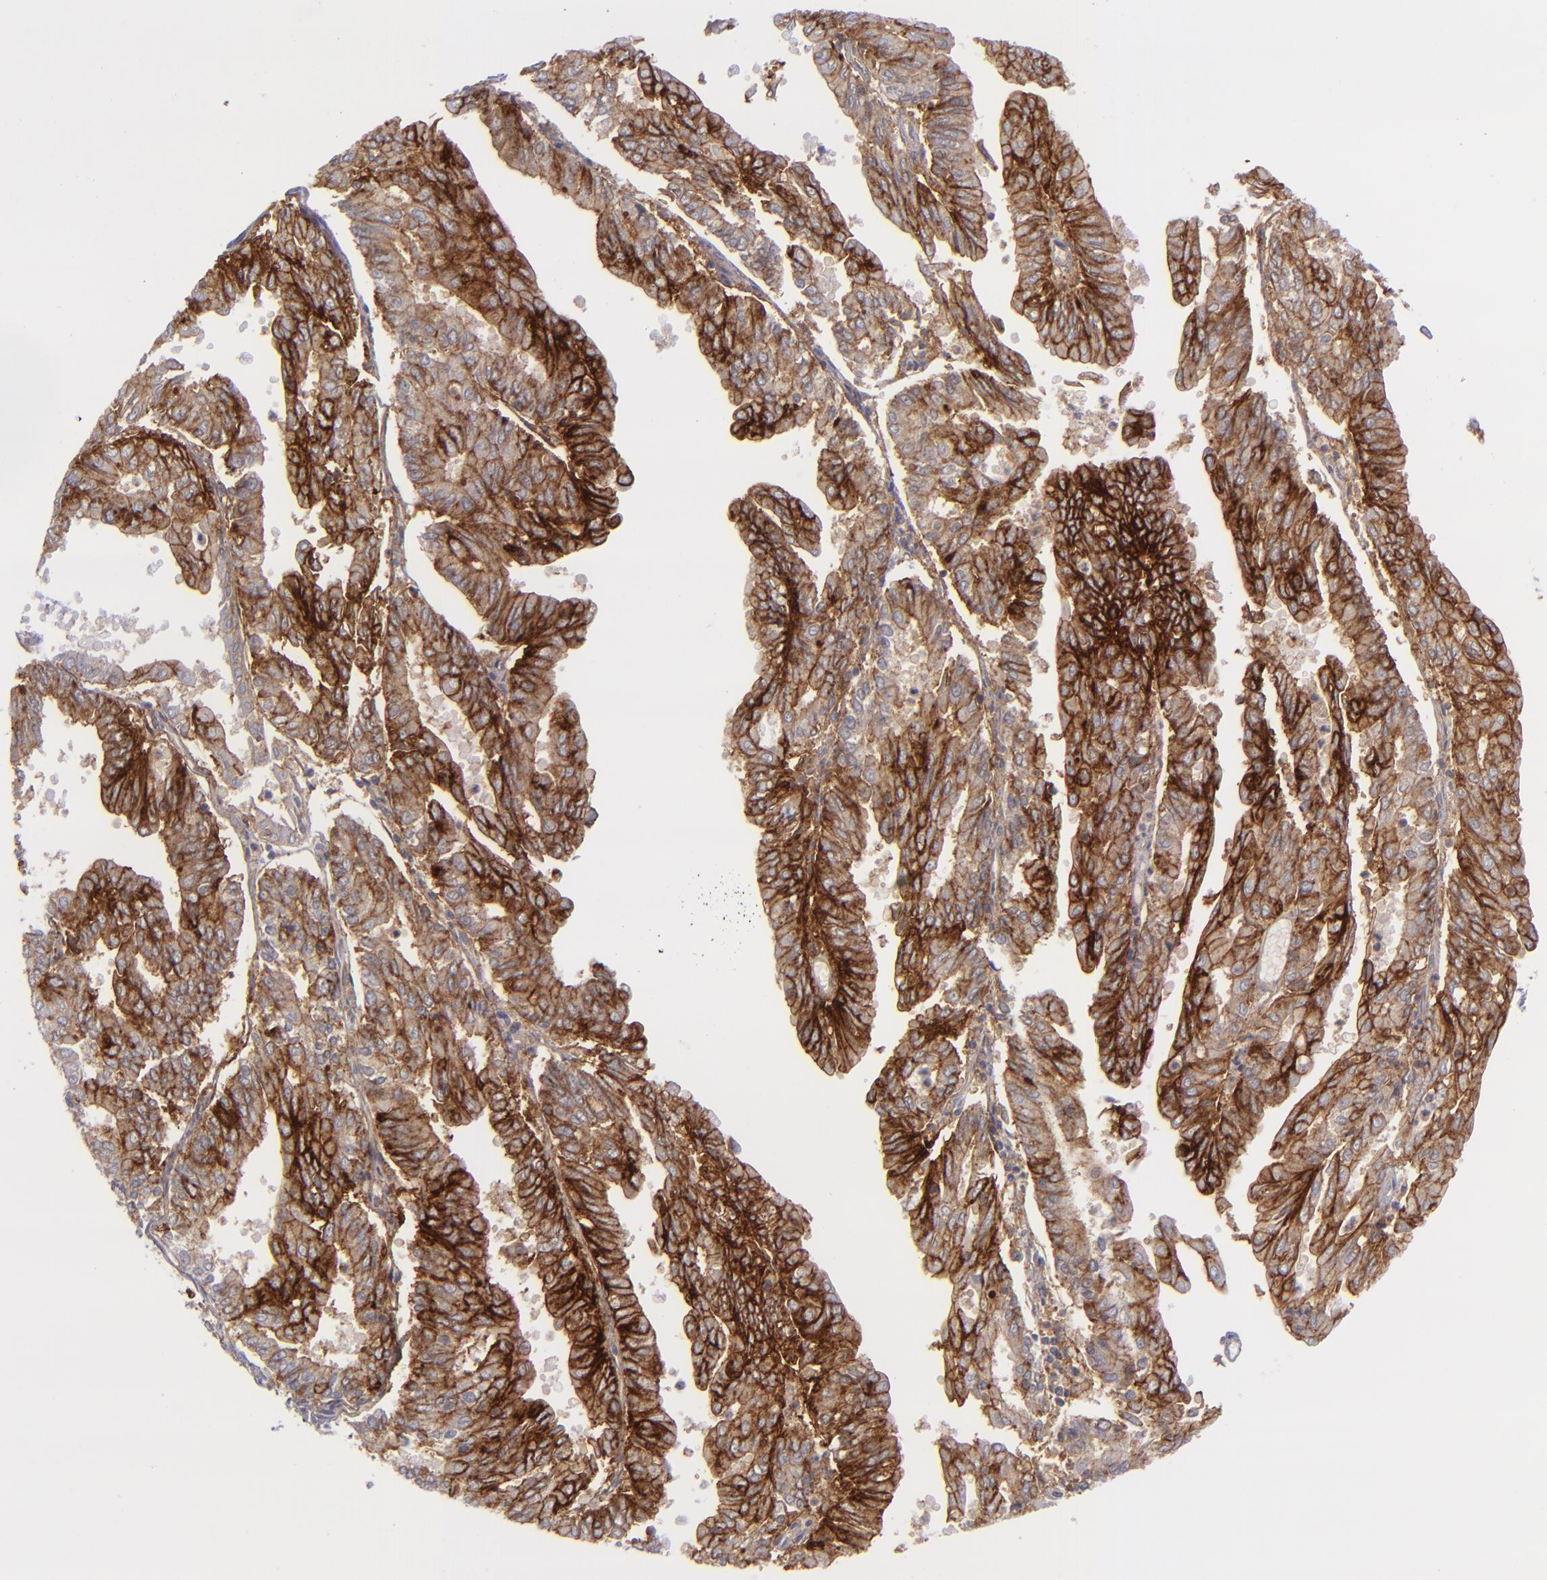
{"staining": {"intensity": "strong", "quantity": ">75%", "location": "cytoplasmic/membranous"}, "tissue": "endometrial cancer", "cell_type": "Tumor cells", "image_type": "cancer", "snomed": [{"axis": "morphology", "description": "Adenocarcinoma, NOS"}, {"axis": "topography", "description": "Endometrium"}], "caption": "Immunohistochemistry (IHC) micrograph of neoplastic tissue: endometrial cancer stained using immunohistochemistry (IHC) exhibits high levels of strong protein expression localized specifically in the cytoplasmic/membranous of tumor cells, appearing as a cytoplasmic/membranous brown color.", "gene": "BSG", "patient": {"sex": "female", "age": 79}}